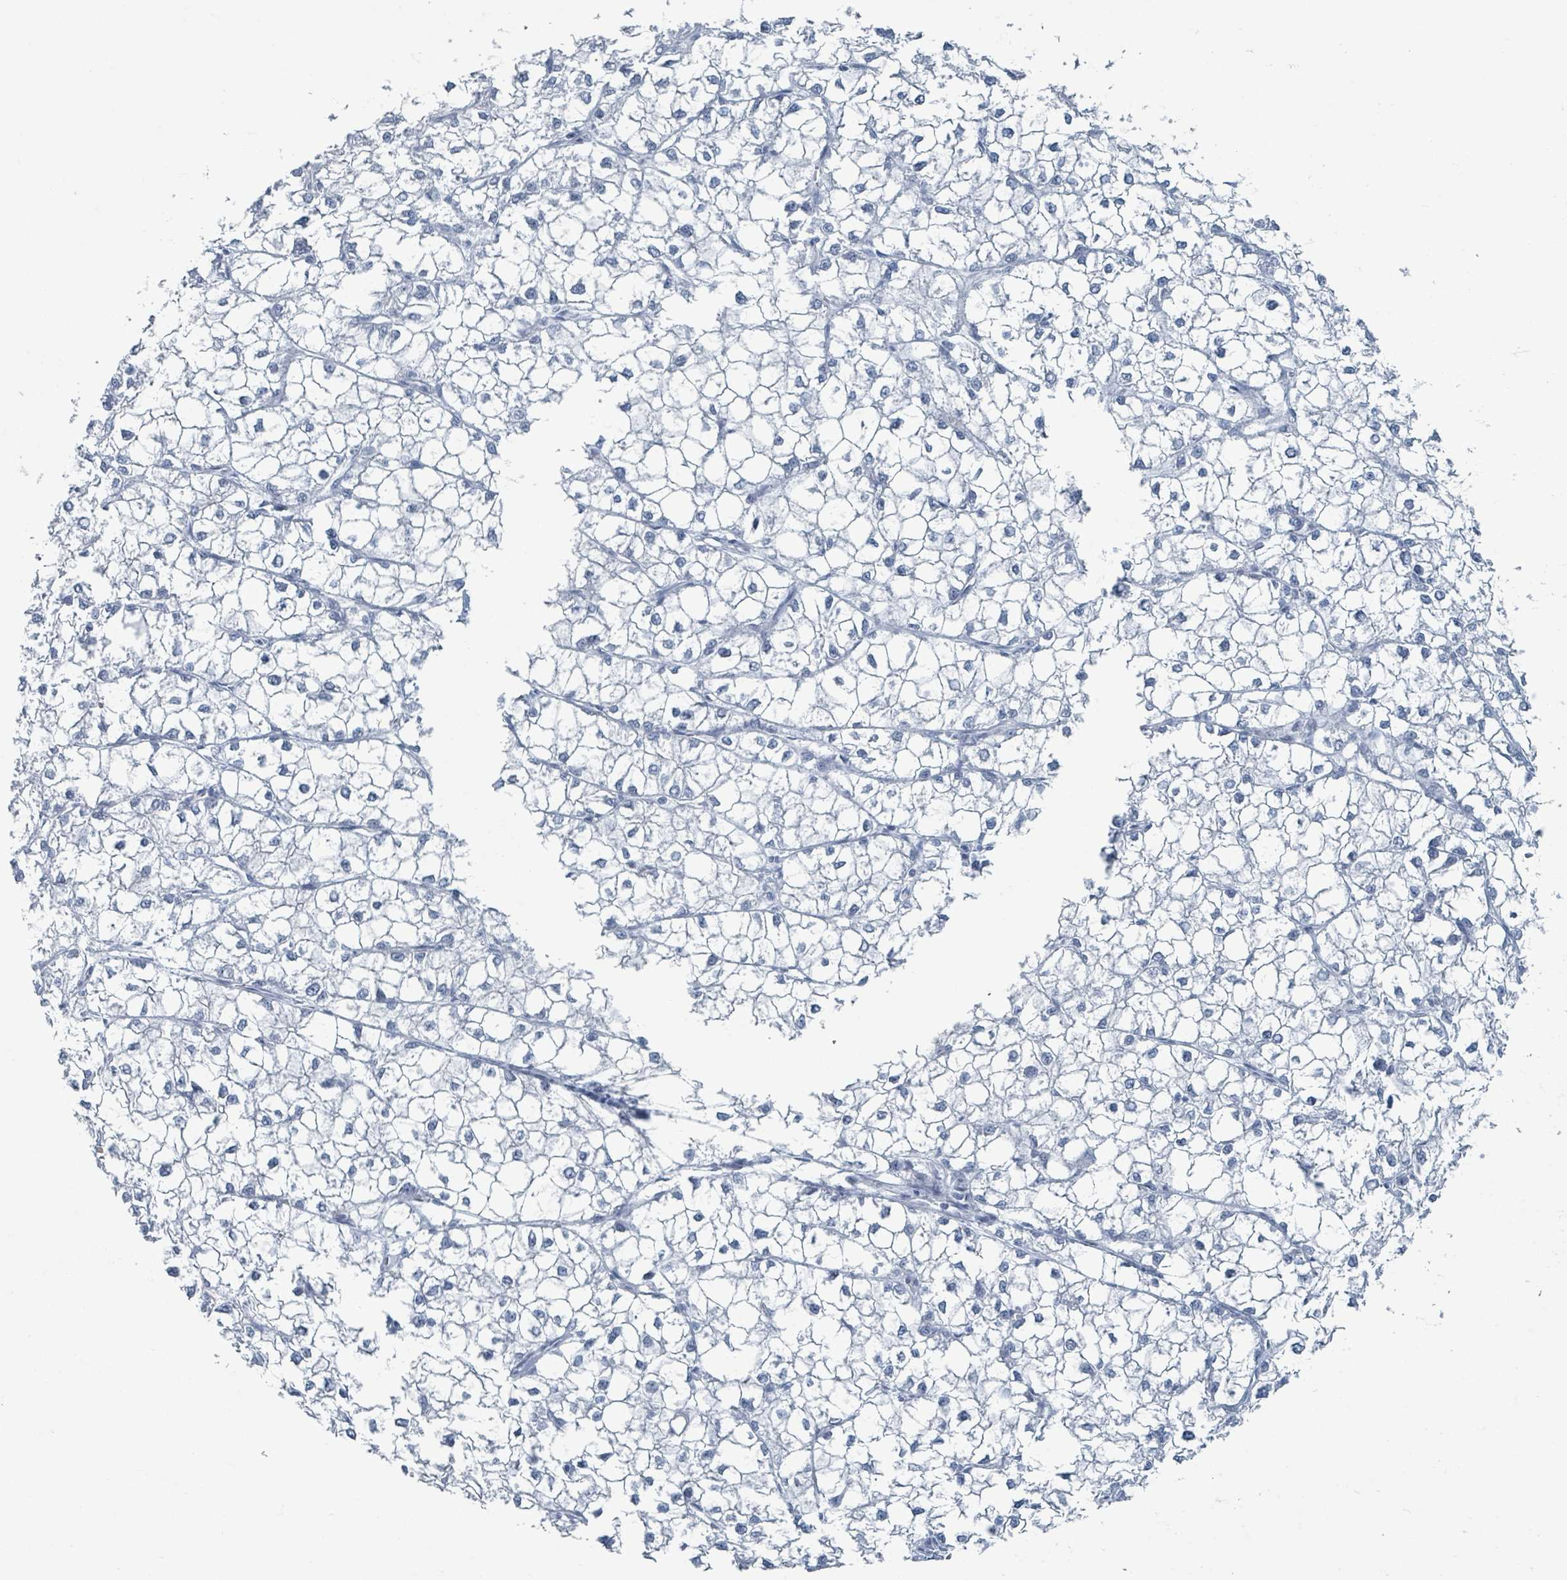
{"staining": {"intensity": "negative", "quantity": "none", "location": "none"}, "tissue": "liver cancer", "cell_type": "Tumor cells", "image_type": "cancer", "snomed": [{"axis": "morphology", "description": "Carcinoma, Hepatocellular, NOS"}, {"axis": "topography", "description": "Liver"}], "caption": "IHC photomicrograph of neoplastic tissue: human liver cancer stained with DAB displays no significant protein staining in tumor cells.", "gene": "GPR15LG", "patient": {"sex": "female", "age": 43}}